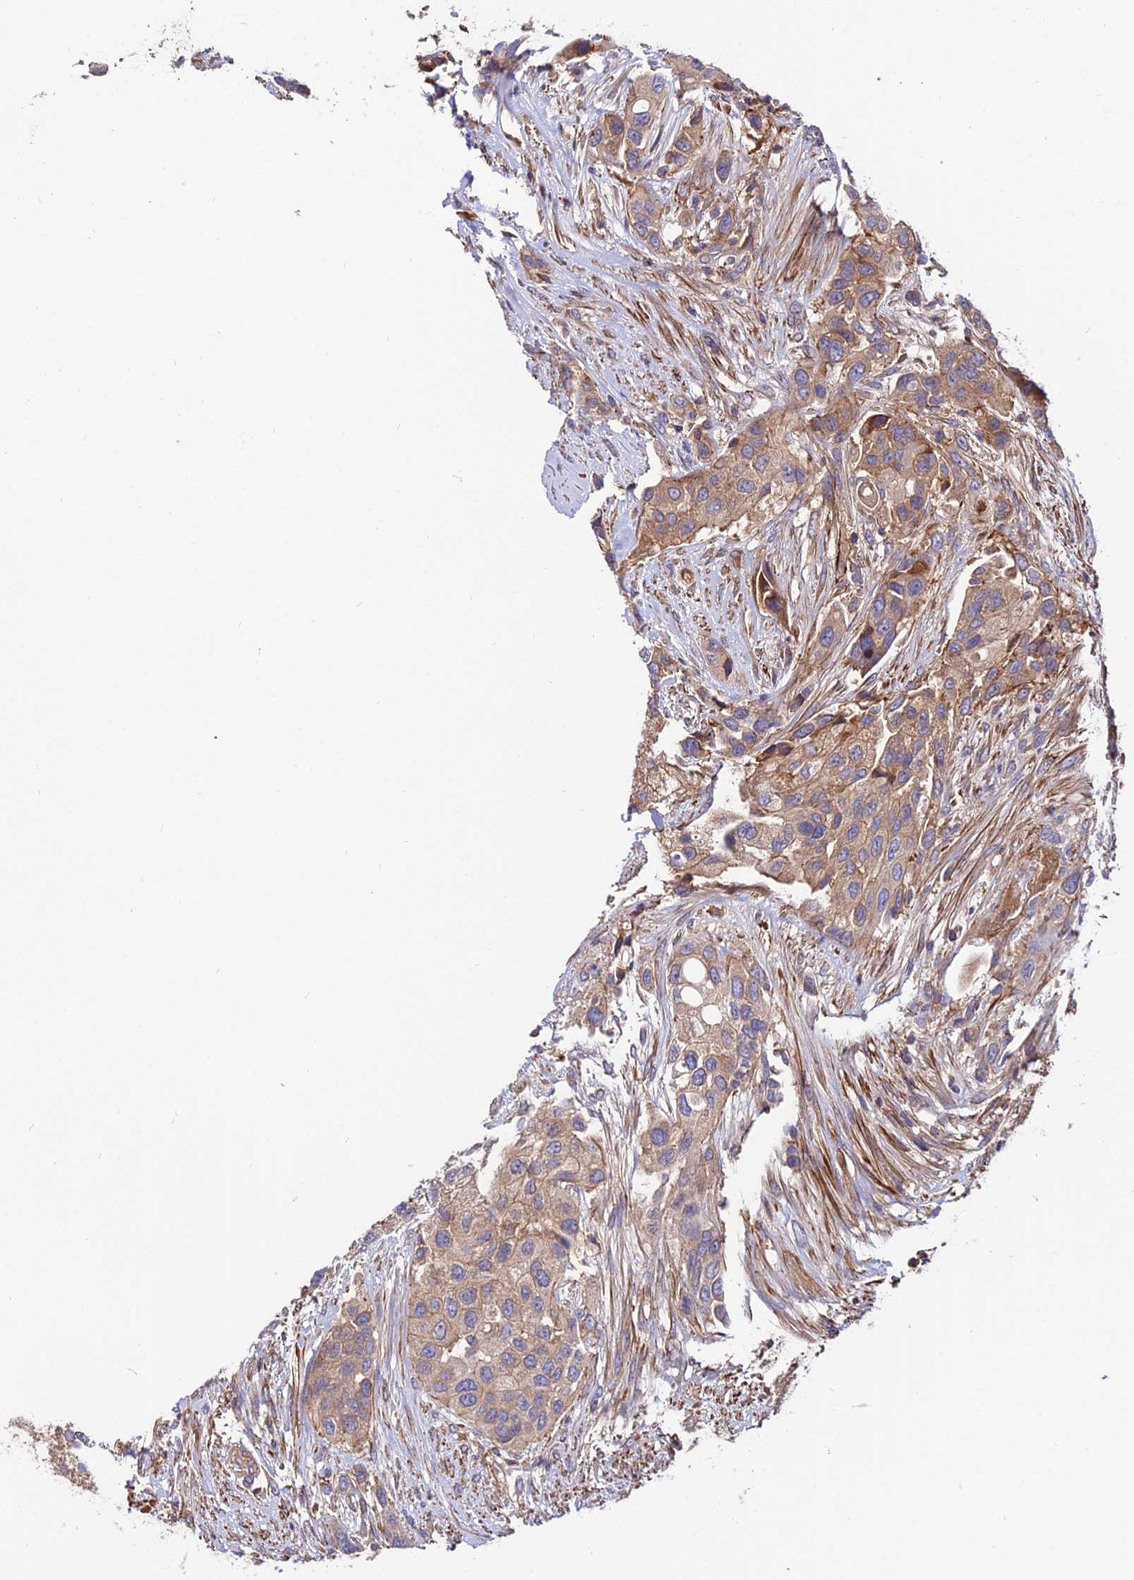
{"staining": {"intensity": "weak", "quantity": "25%-75%", "location": "cytoplasmic/membranous"}, "tissue": "urothelial cancer", "cell_type": "Tumor cells", "image_type": "cancer", "snomed": [{"axis": "morphology", "description": "Normal tissue, NOS"}, {"axis": "morphology", "description": "Urothelial carcinoma, High grade"}, {"axis": "topography", "description": "Vascular tissue"}, {"axis": "topography", "description": "Urinary bladder"}], "caption": "Immunohistochemical staining of human urothelial carcinoma (high-grade) displays low levels of weak cytoplasmic/membranous positivity in about 25%-75% of tumor cells.", "gene": "PYM1", "patient": {"sex": "female", "age": 56}}